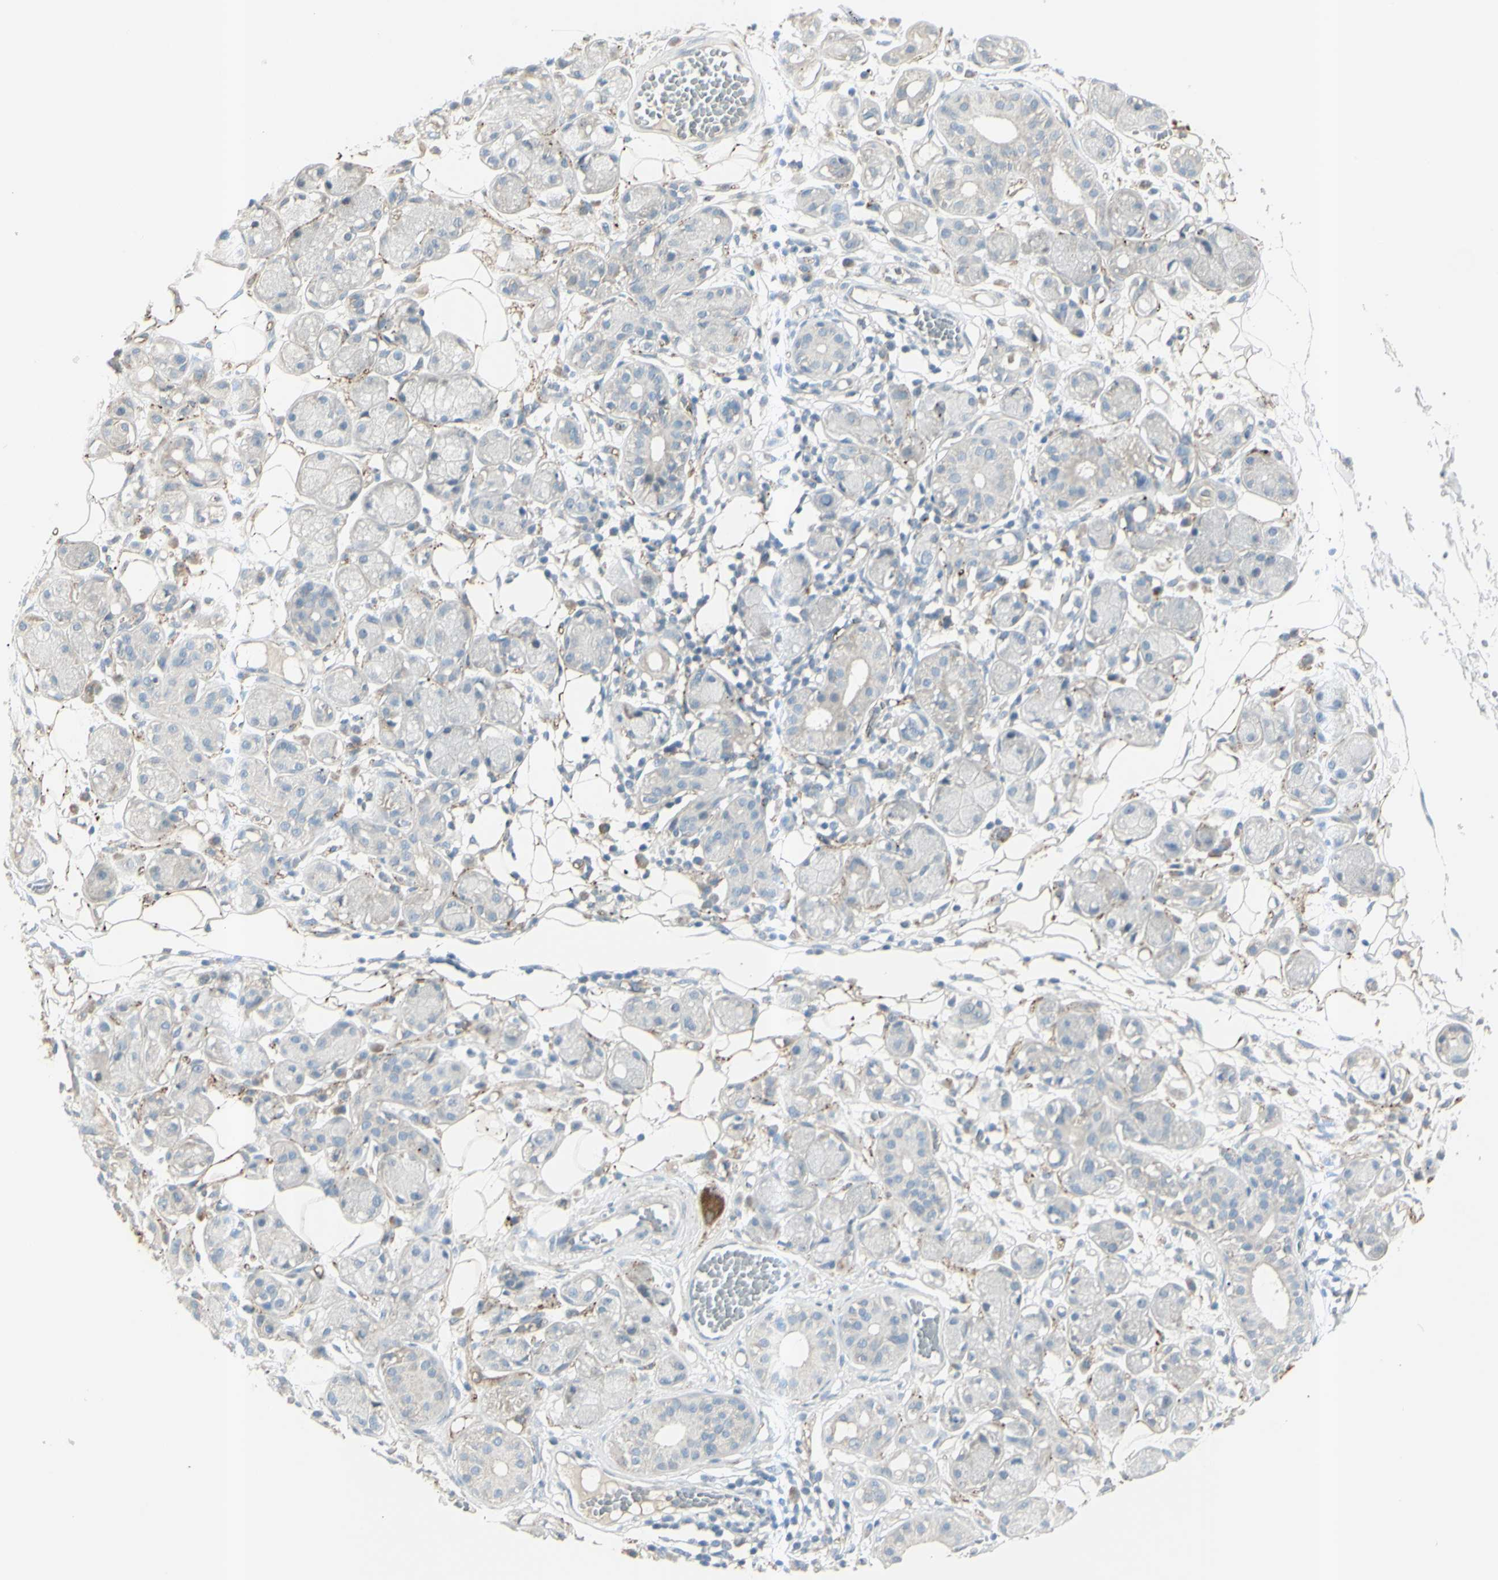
{"staining": {"intensity": "strong", "quantity": ">75%", "location": "cytoplasmic/membranous"}, "tissue": "adipose tissue", "cell_type": "Adipocytes", "image_type": "normal", "snomed": [{"axis": "morphology", "description": "Normal tissue, NOS"}, {"axis": "morphology", "description": "Inflammation, NOS"}, {"axis": "topography", "description": "Vascular tissue"}, {"axis": "topography", "description": "Salivary gland"}], "caption": "Protein analysis of benign adipose tissue exhibits strong cytoplasmic/membranous expression in approximately >75% of adipocytes. (DAB IHC with brightfield microscopy, high magnification).", "gene": "GPR34", "patient": {"sex": "female", "age": 75}}